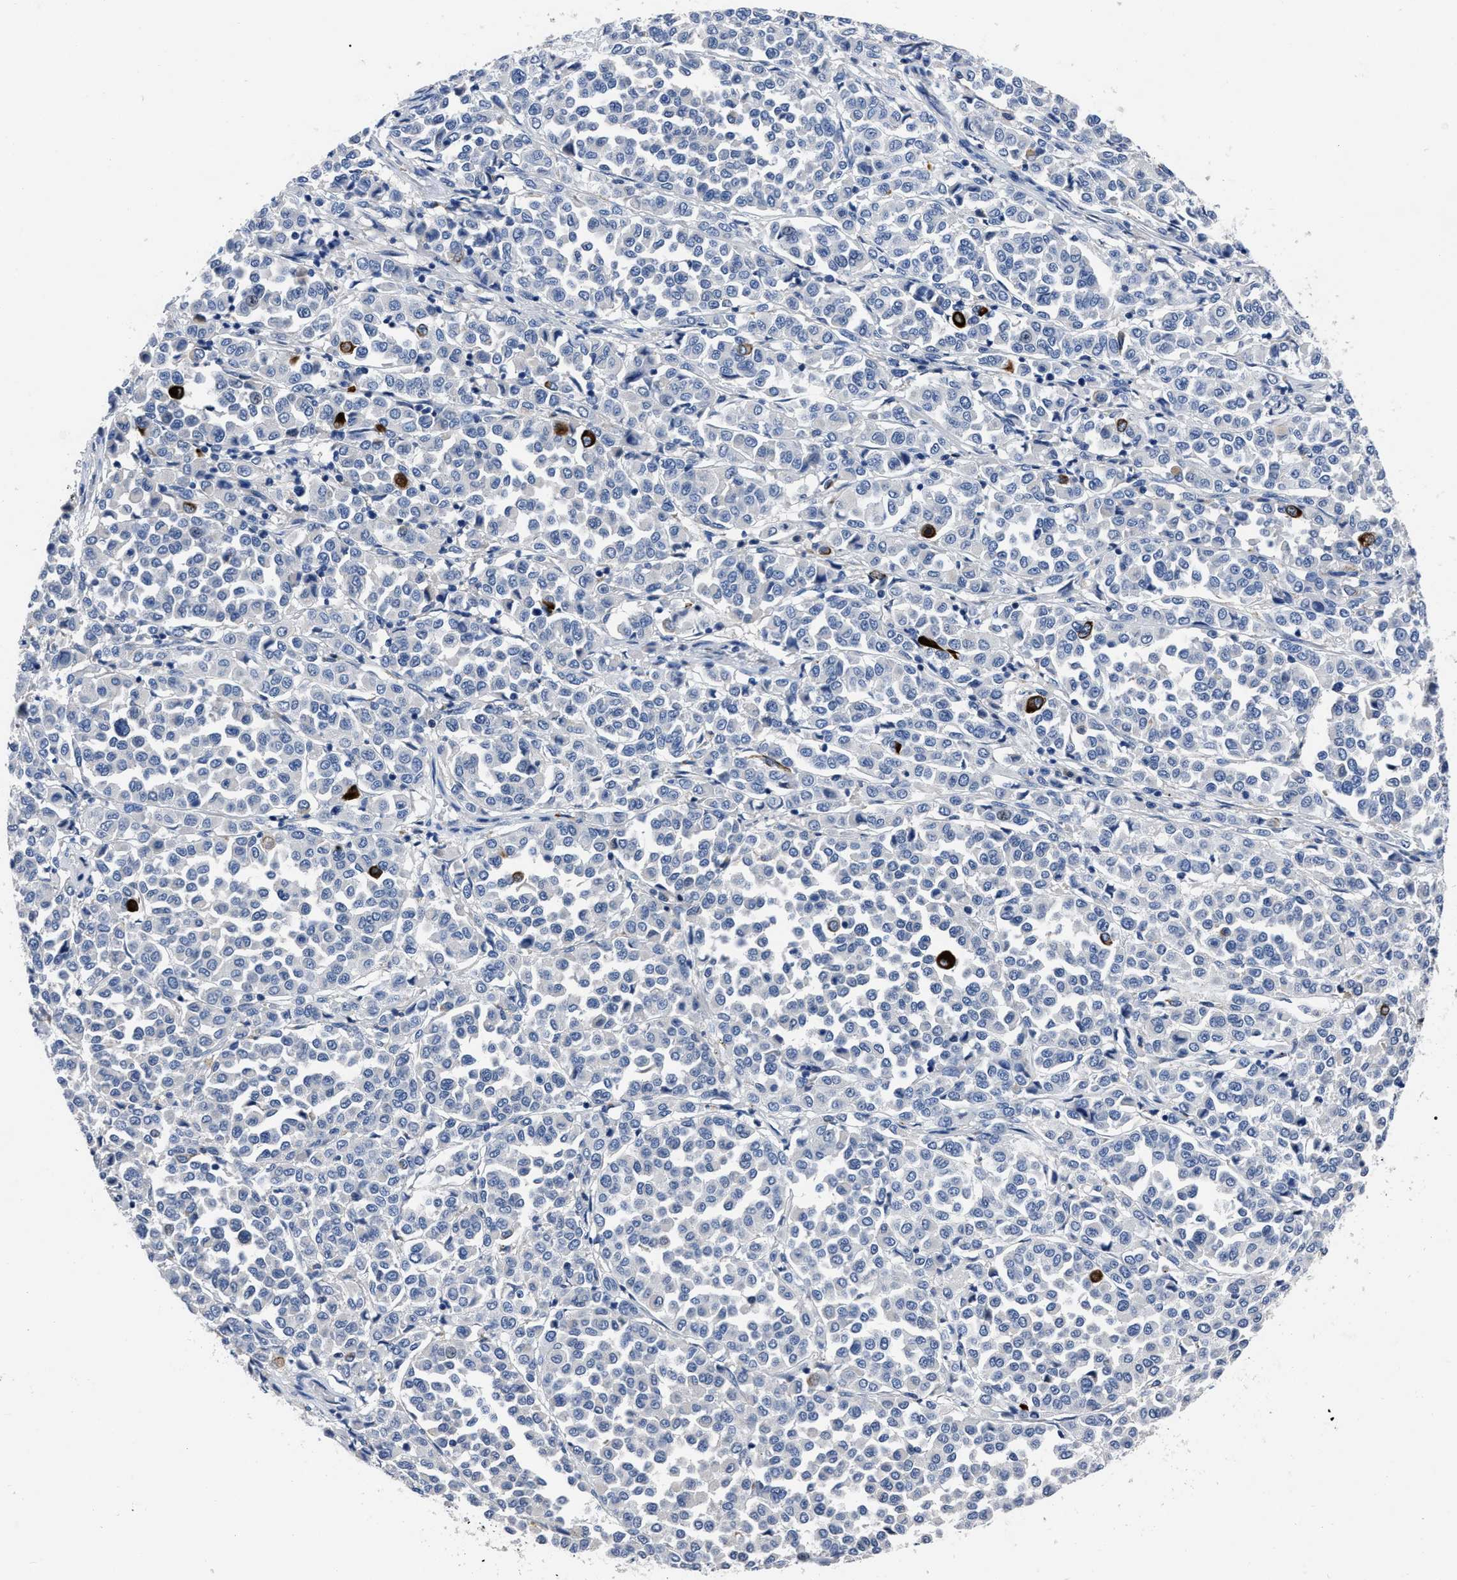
{"staining": {"intensity": "negative", "quantity": "none", "location": "none"}, "tissue": "melanoma", "cell_type": "Tumor cells", "image_type": "cancer", "snomed": [{"axis": "morphology", "description": "Malignant melanoma, Metastatic site"}, {"axis": "topography", "description": "Pancreas"}], "caption": "Tumor cells are negative for brown protein staining in malignant melanoma (metastatic site).", "gene": "OR10G3", "patient": {"sex": "female", "age": 30}}